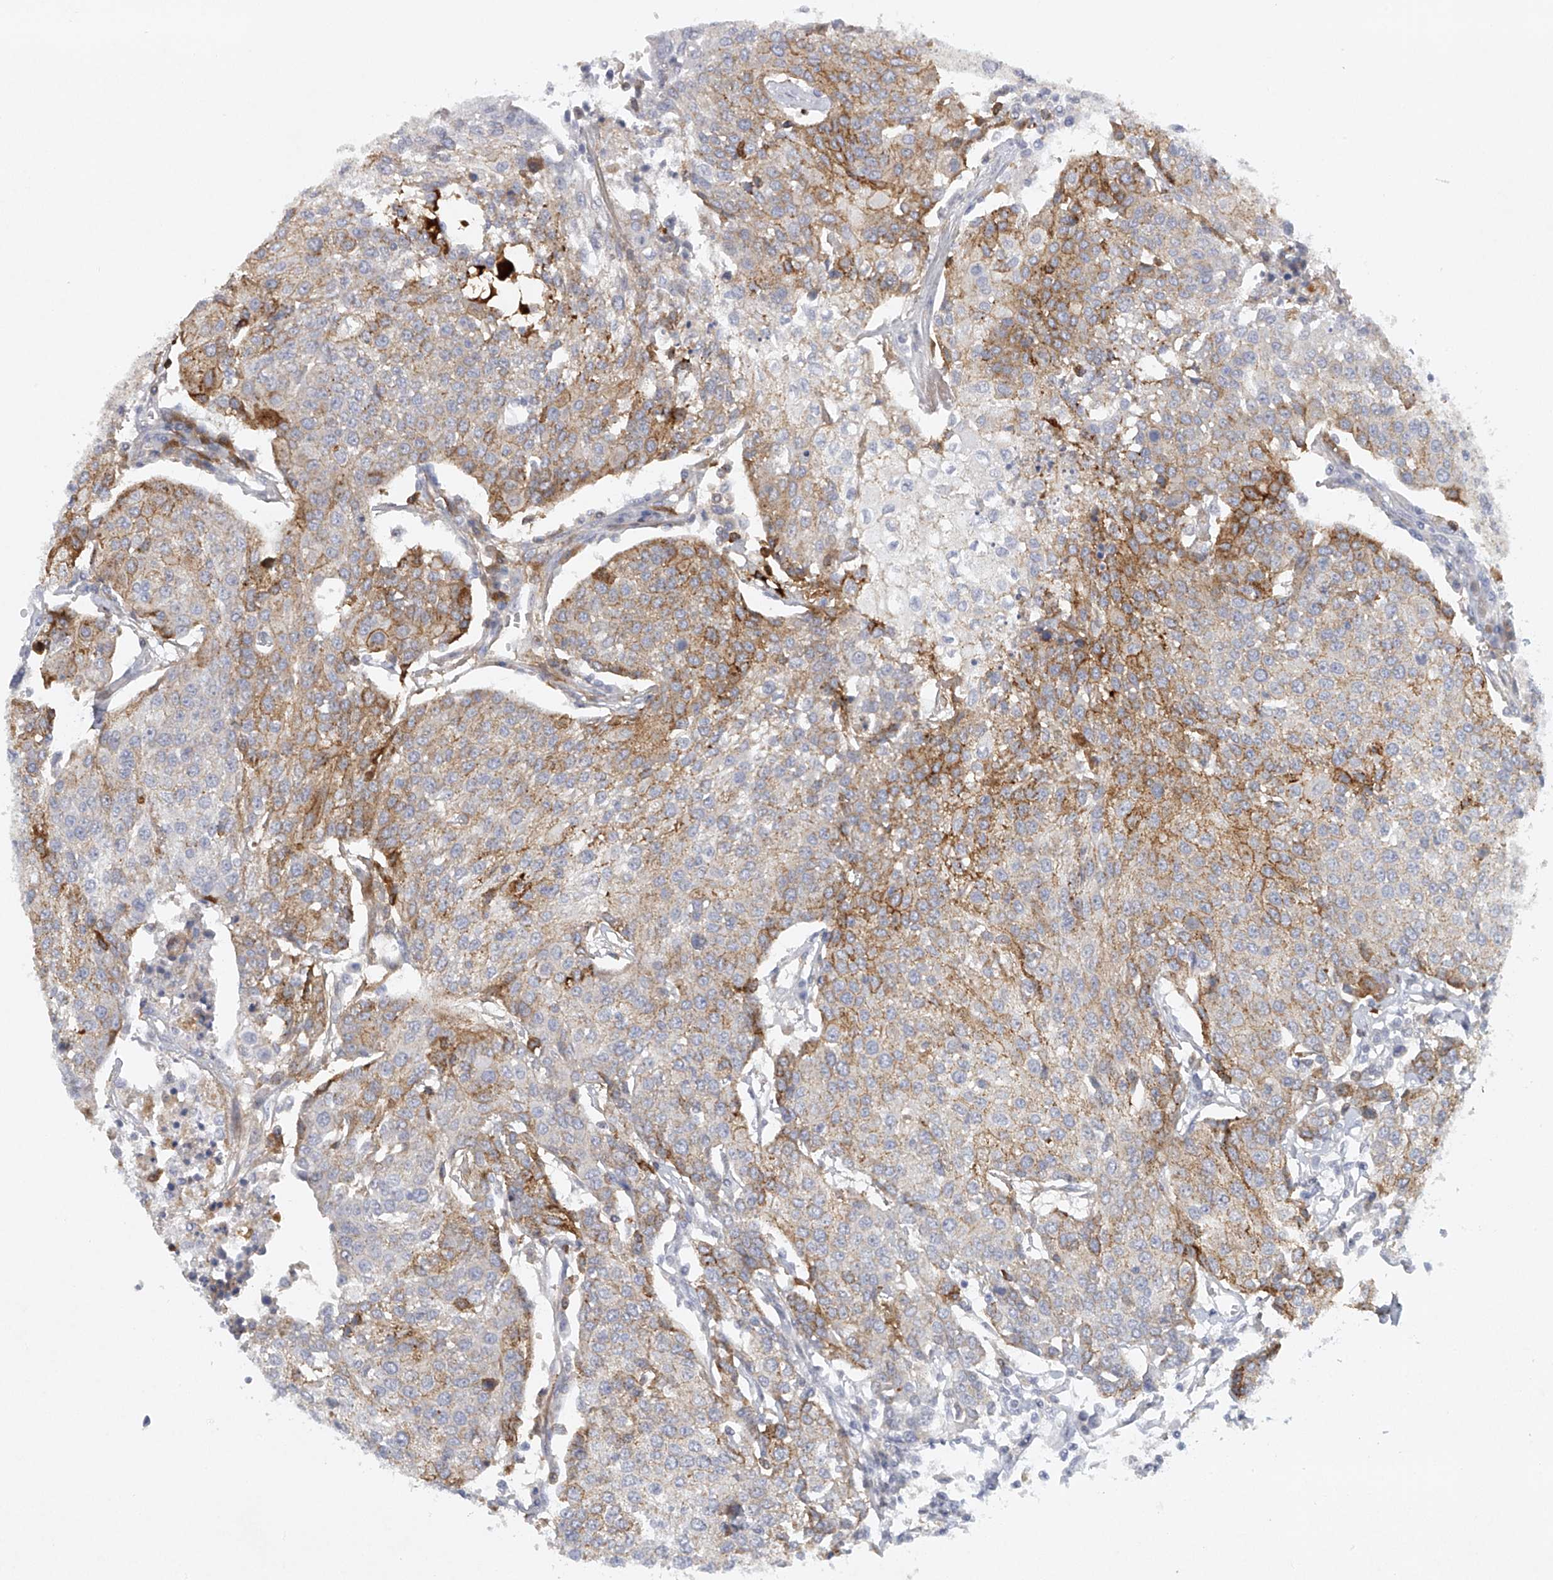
{"staining": {"intensity": "strong", "quantity": "25%-75%", "location": "cytoplasmic/membranous"}, "tissue": "urothelial cancer", "cell_type": "Tumor cells", "image_type": "cancer", "snomed": [{"axis": "morphology", "description": "Urothelial carcinoma, High grade"}, {"axis": "topography", "description": "Urinary bladder"}], "caption": "Urothelial cancer stained with a protein marker reveals strong staining in tumor cells.", "gene": "FAT2", "patient": {"sex": "female", "age": 85}}